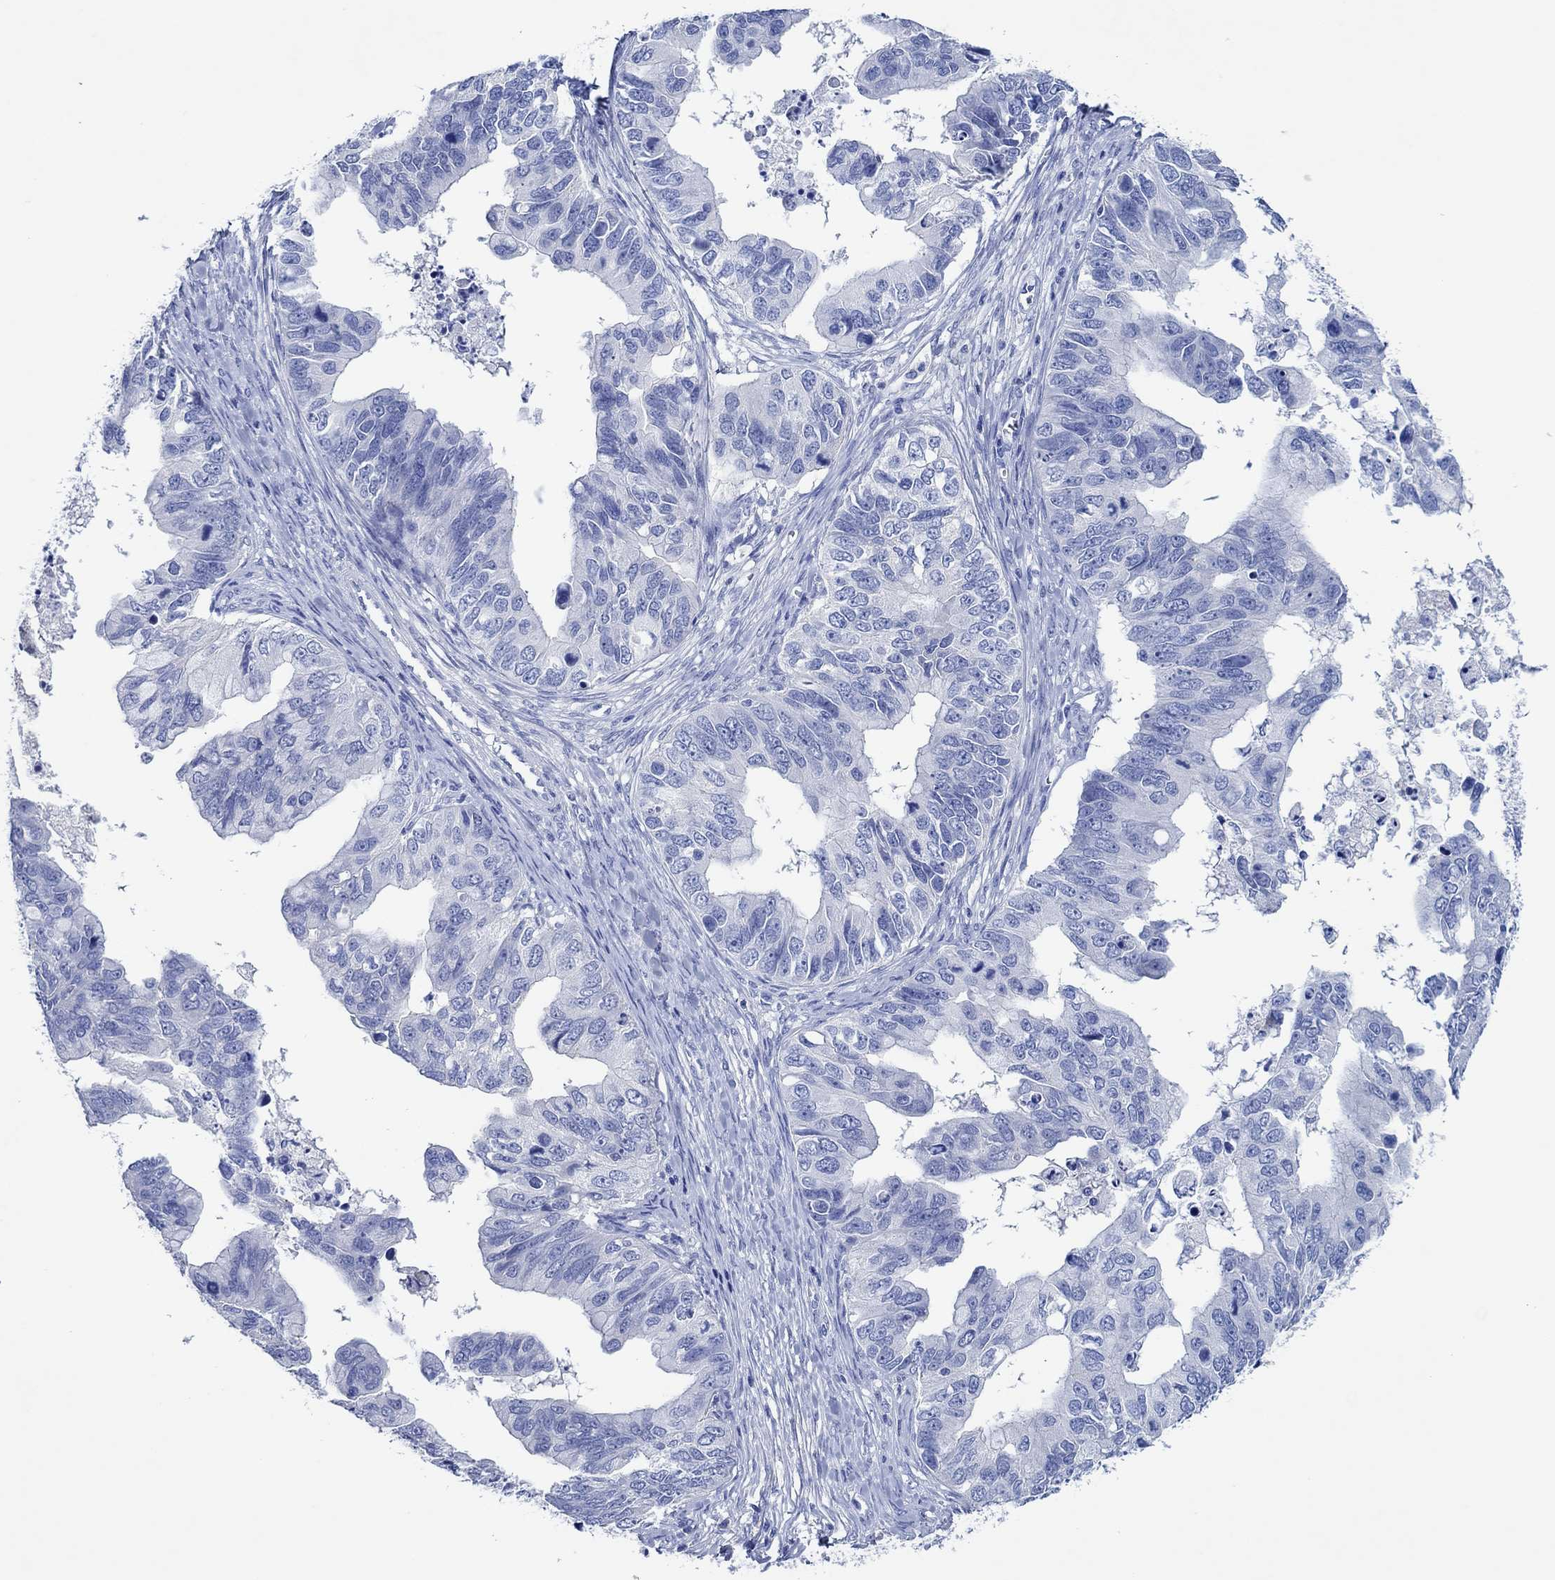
{"staining": {"intensity": "negative", "quantity": "none", "location": "none"}, "tissue": "ovarian cancer", "cell_type": "Tumor cells", "image_type": "cancer", "snomed": [{"axis": "morphology", "description": "Cystadenocarcinoma, mucinous, NOS"}, {"axis": "topography", "description": "Ovary"}], "caption": "DAB immunohistochemical staining of ovarian mucinous cystadenocarcinoma demonstrates no significant staining in tumor cells.", "gene": "CPNE6", "patient": {"sex": "female", "age": 76}}